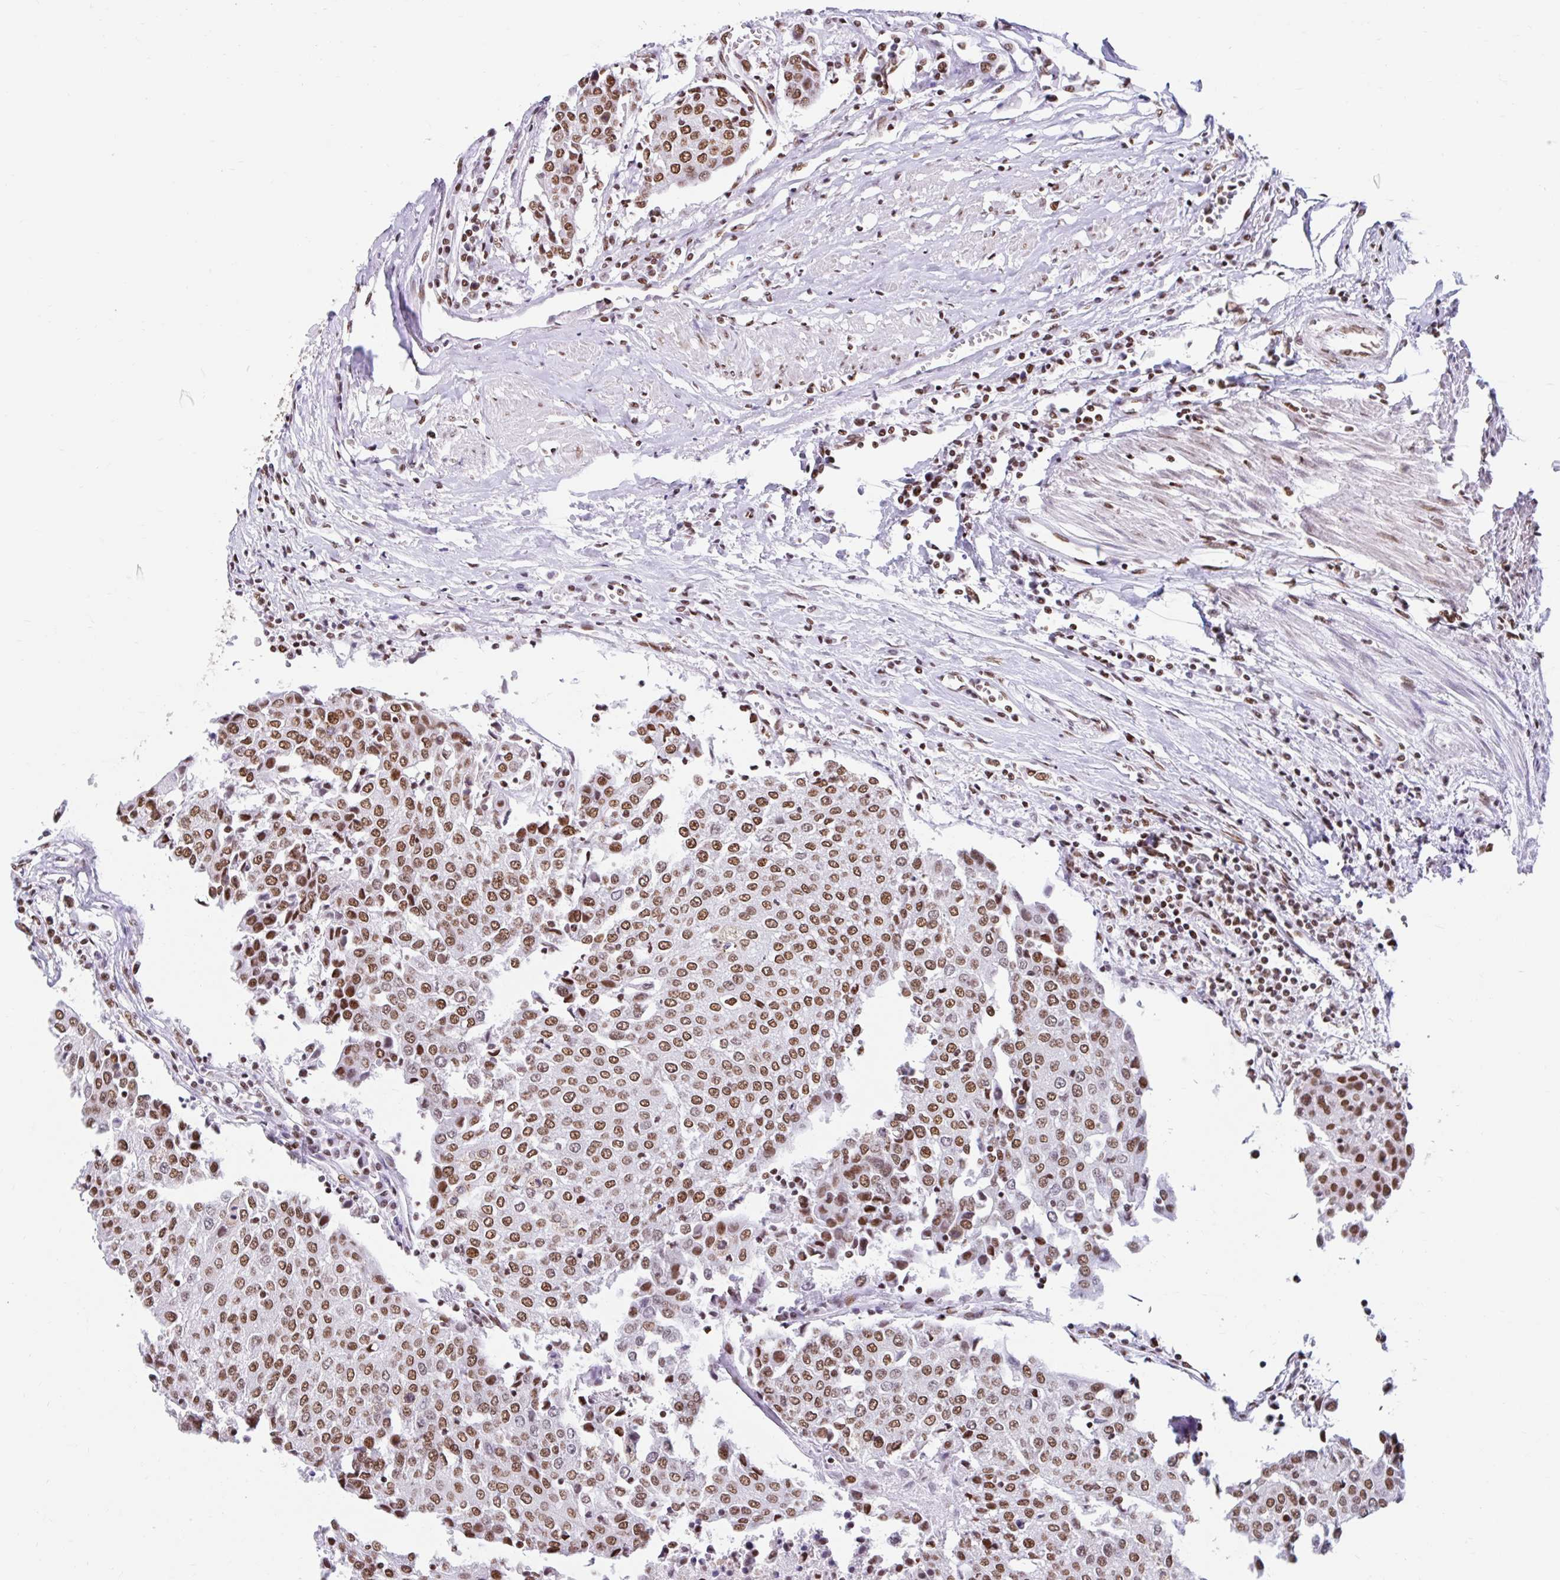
{"staining": {"intensity": "moderate", "quantity": ">75%", "location": "nuclear"}, "tissue": "urothelial cancer", "cell_type": "Tumor cells", "image_type": "cancer", "snomed": [{"axis": "morphology", "description": "Urothelial carcinoma, High grade"}, {"axis": "topography", "description": "Urinary bladder"}], "caption": "Immunohistochemistry of human urothelial cancer shows medium levels of moderate nuclear positivity in about >75% of tumor cells.", "gene": "KHDRBS1", "patient": {"sex": "female", "age": 85}}